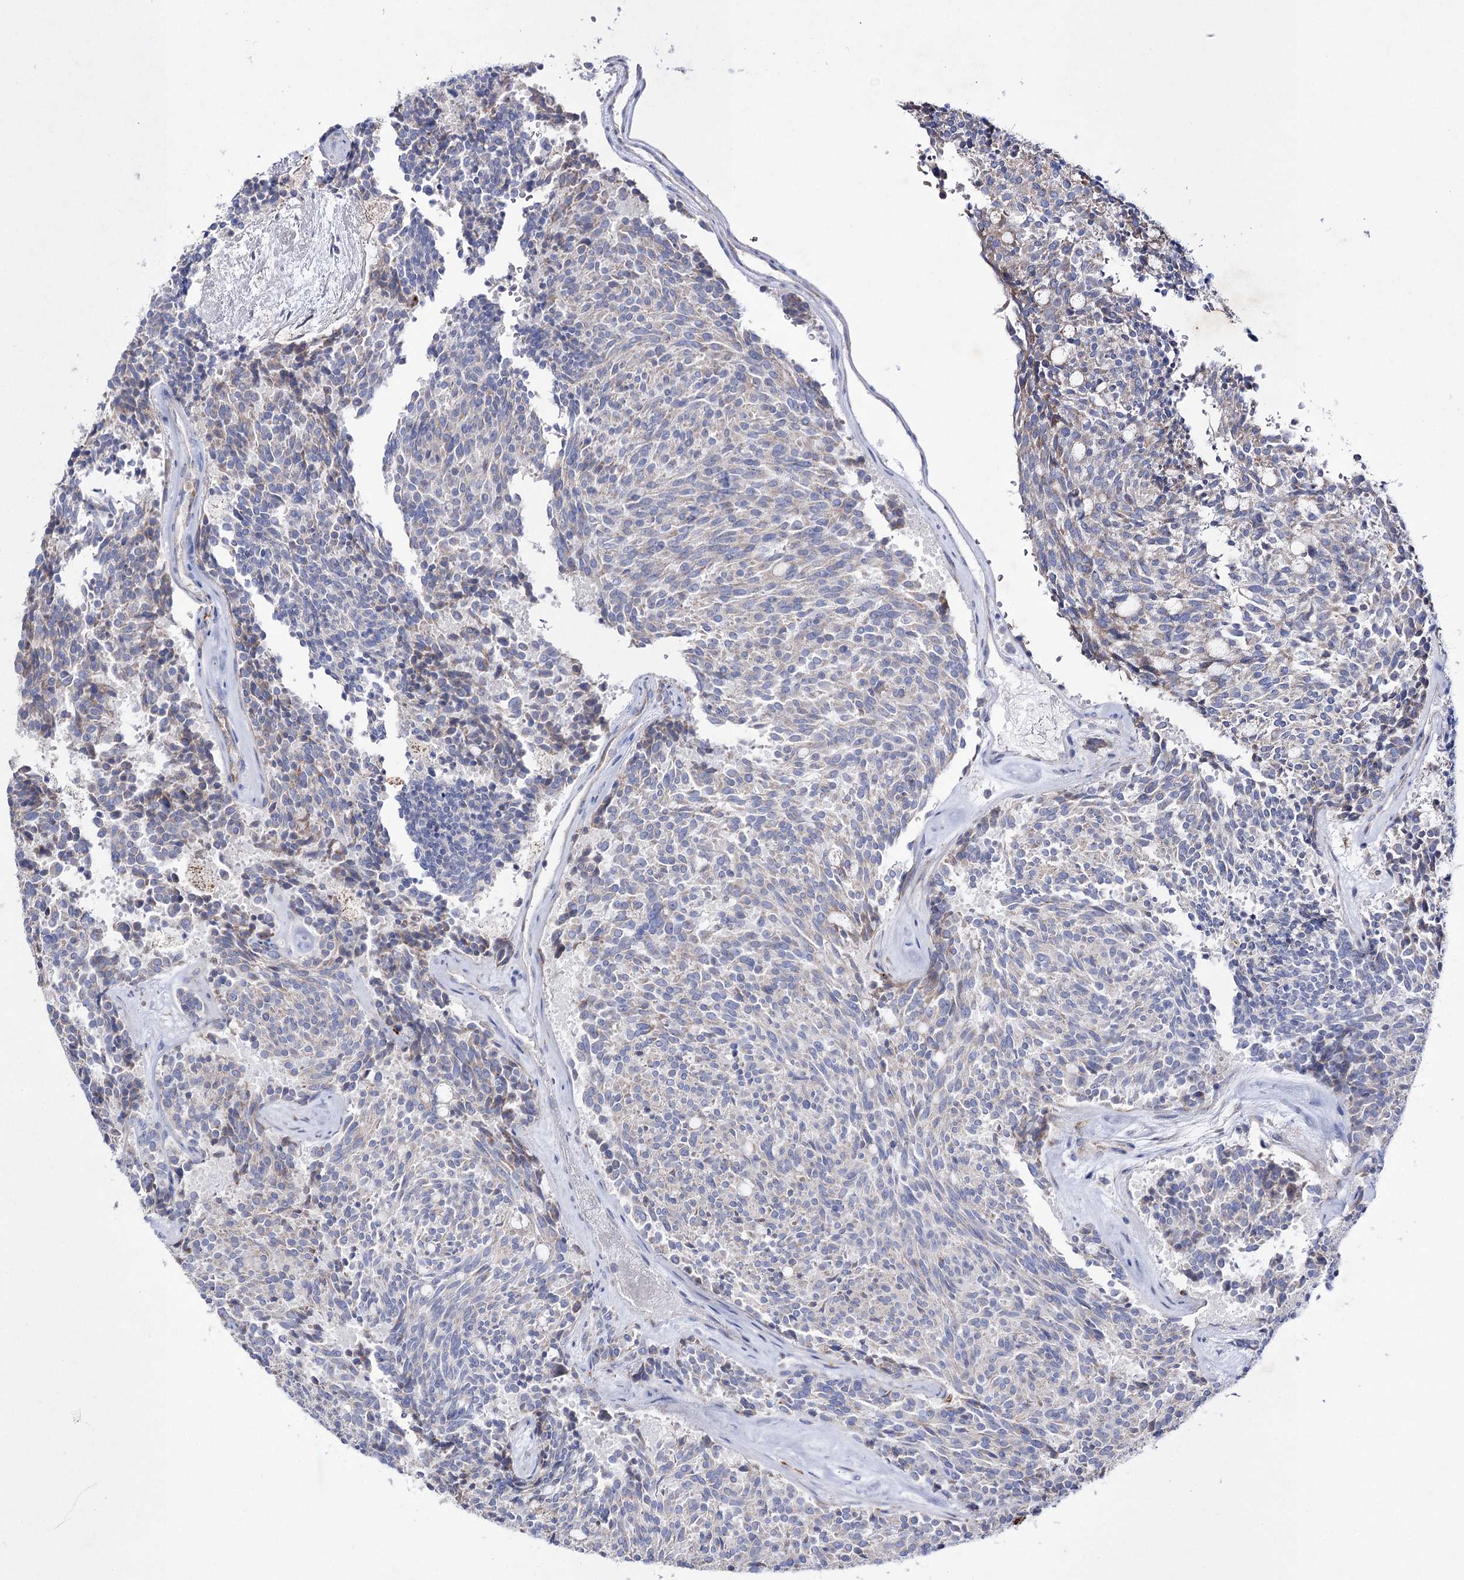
{"staining": {"intensity": "negative", "quantity": "none", "location": "none"}, "tissue": "carcinoid", "cell_type": "Tumor cells", "image_type": "cancer", "snomed": [{"axis": "morphology", "description": "Carcinoid, malignant, NOS"}, {"axis": "topography", "description": "Pancreas"}], "caption": "Tumor cells are negative for protein expression in human malignant carcinoid.", "gene": "NAGLU", "patient": {"sex": "female", "age": 54}}